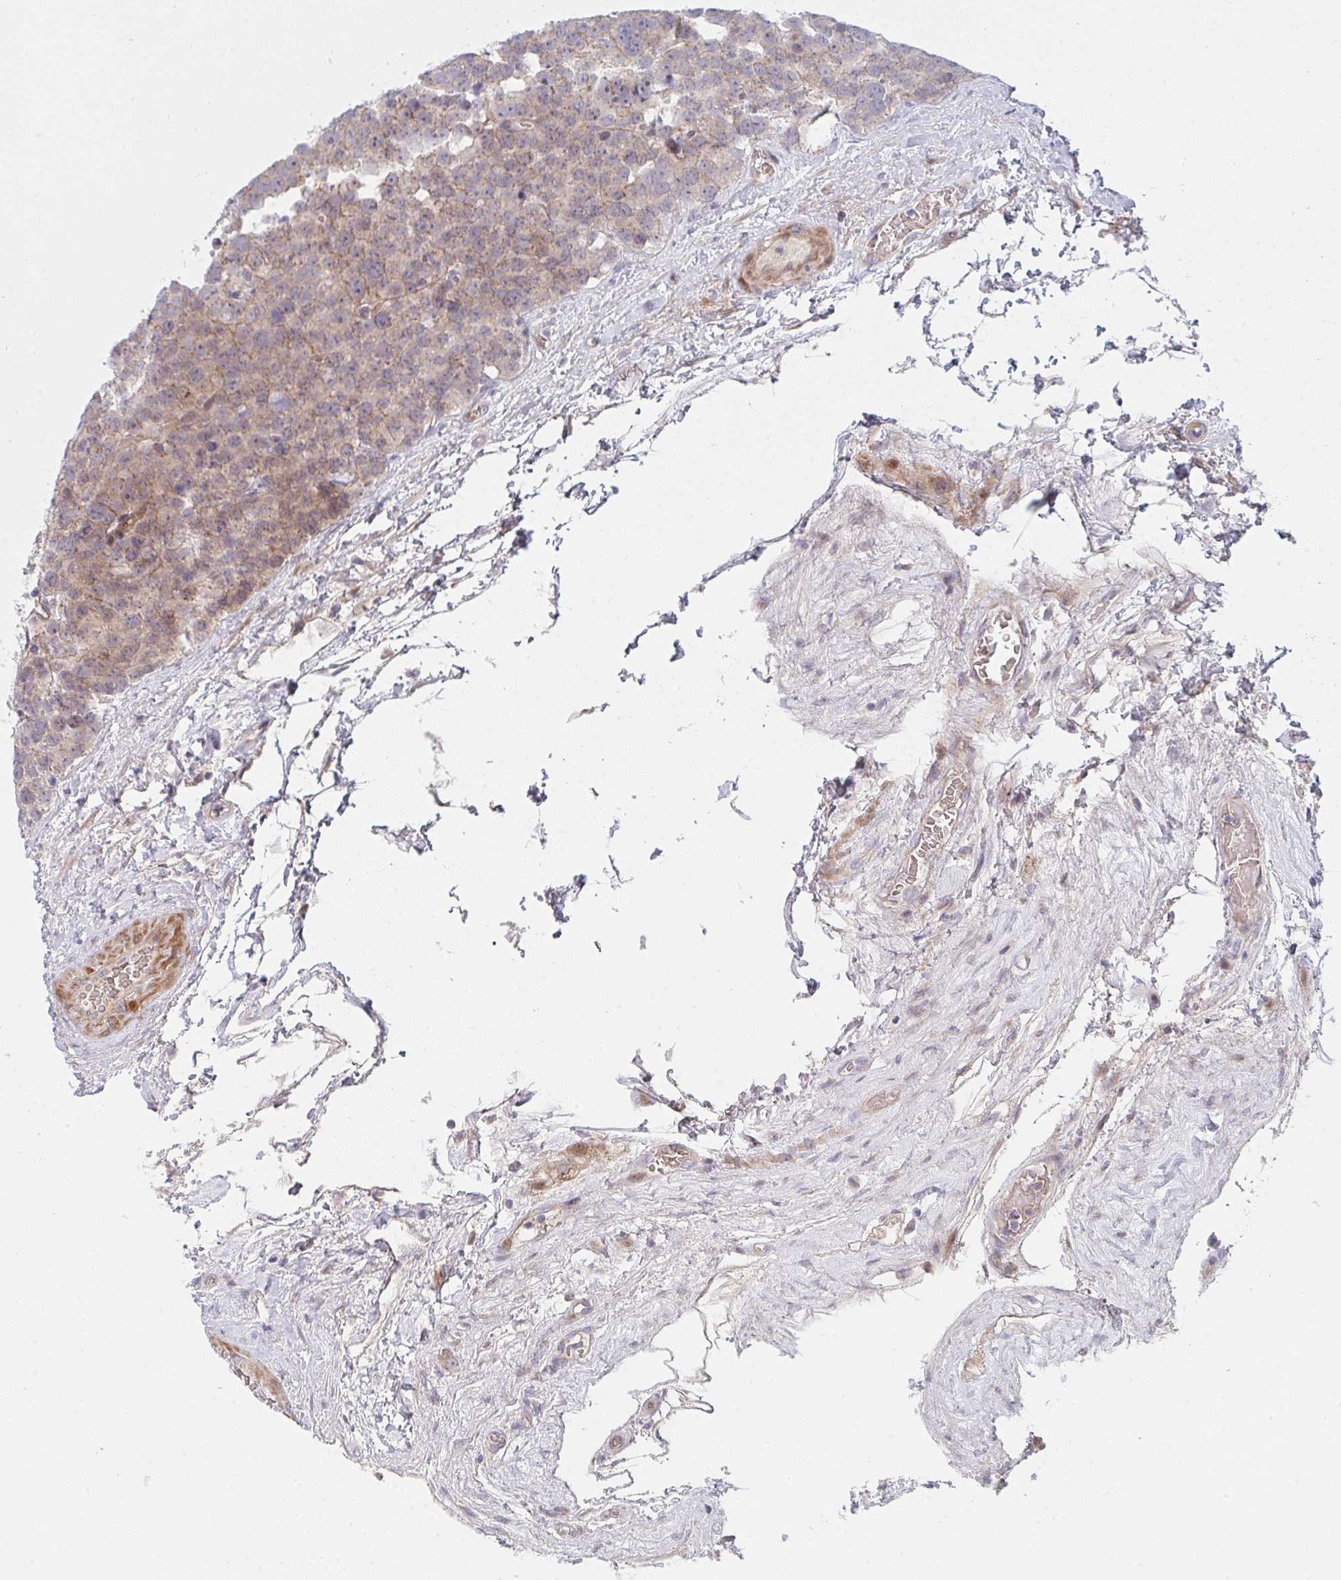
{"staining": {"intensity": "weak", "quantity": ">75%", "location": "nuclear"}, "tissue": "testis cancer", "cell_type": "Tumor cells", "image_type": "cancer", "snomed": [{"axis": "morphology", "description": "Seminoma, NOS"}, {"axis": "topography", "description": "Testis"}], "caption": "Testis cancer (seminoma) stained for a protein (brown) exhibits weak nuclear positive positivity in approximately >75% of tumor cells.", "gene": "TNFSF4", "patient": {"sex": "male", "age": 71}}